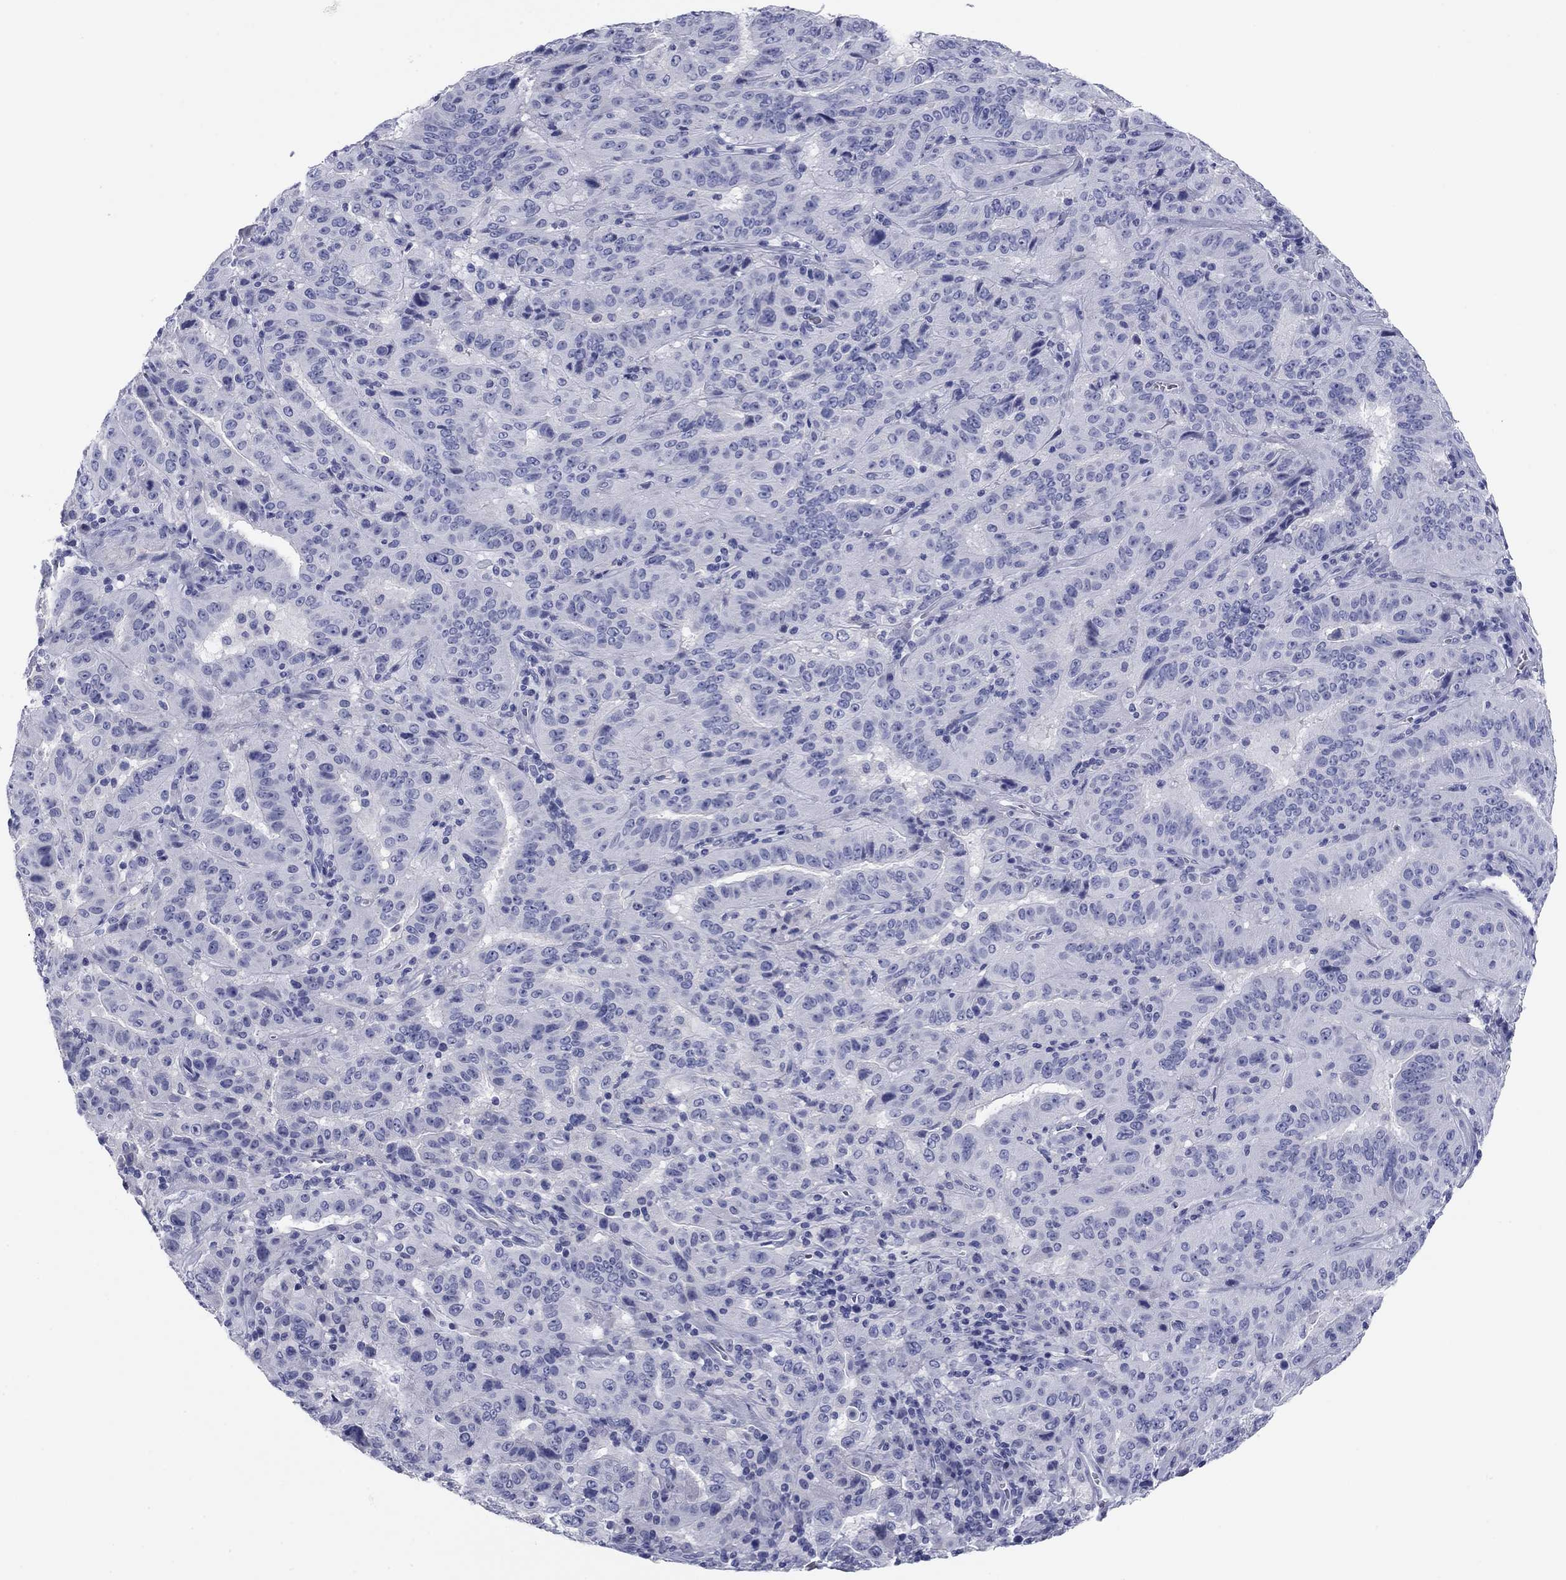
{"staining": {"intensity": "negative", "quantity": "none", "location": "none"}, "tissue": "pancreatic cancer", "cell_type": "Tumor cells", "image_type": "cancer", "snomed": [{"axis": "morphology", "description": "Adenocarcinoma, NOS"}, {"axis": "topography", "description": "Pancreas"}], "caption": "High power microscopy photomicrograph of an immunohistochemistry micrograph of pancreatic cancer (adenocarcinoma), revealing no significant positivity in tumor cells.", "gene": "KCNH1", "patient": {"sex": "male", "age": 63}}